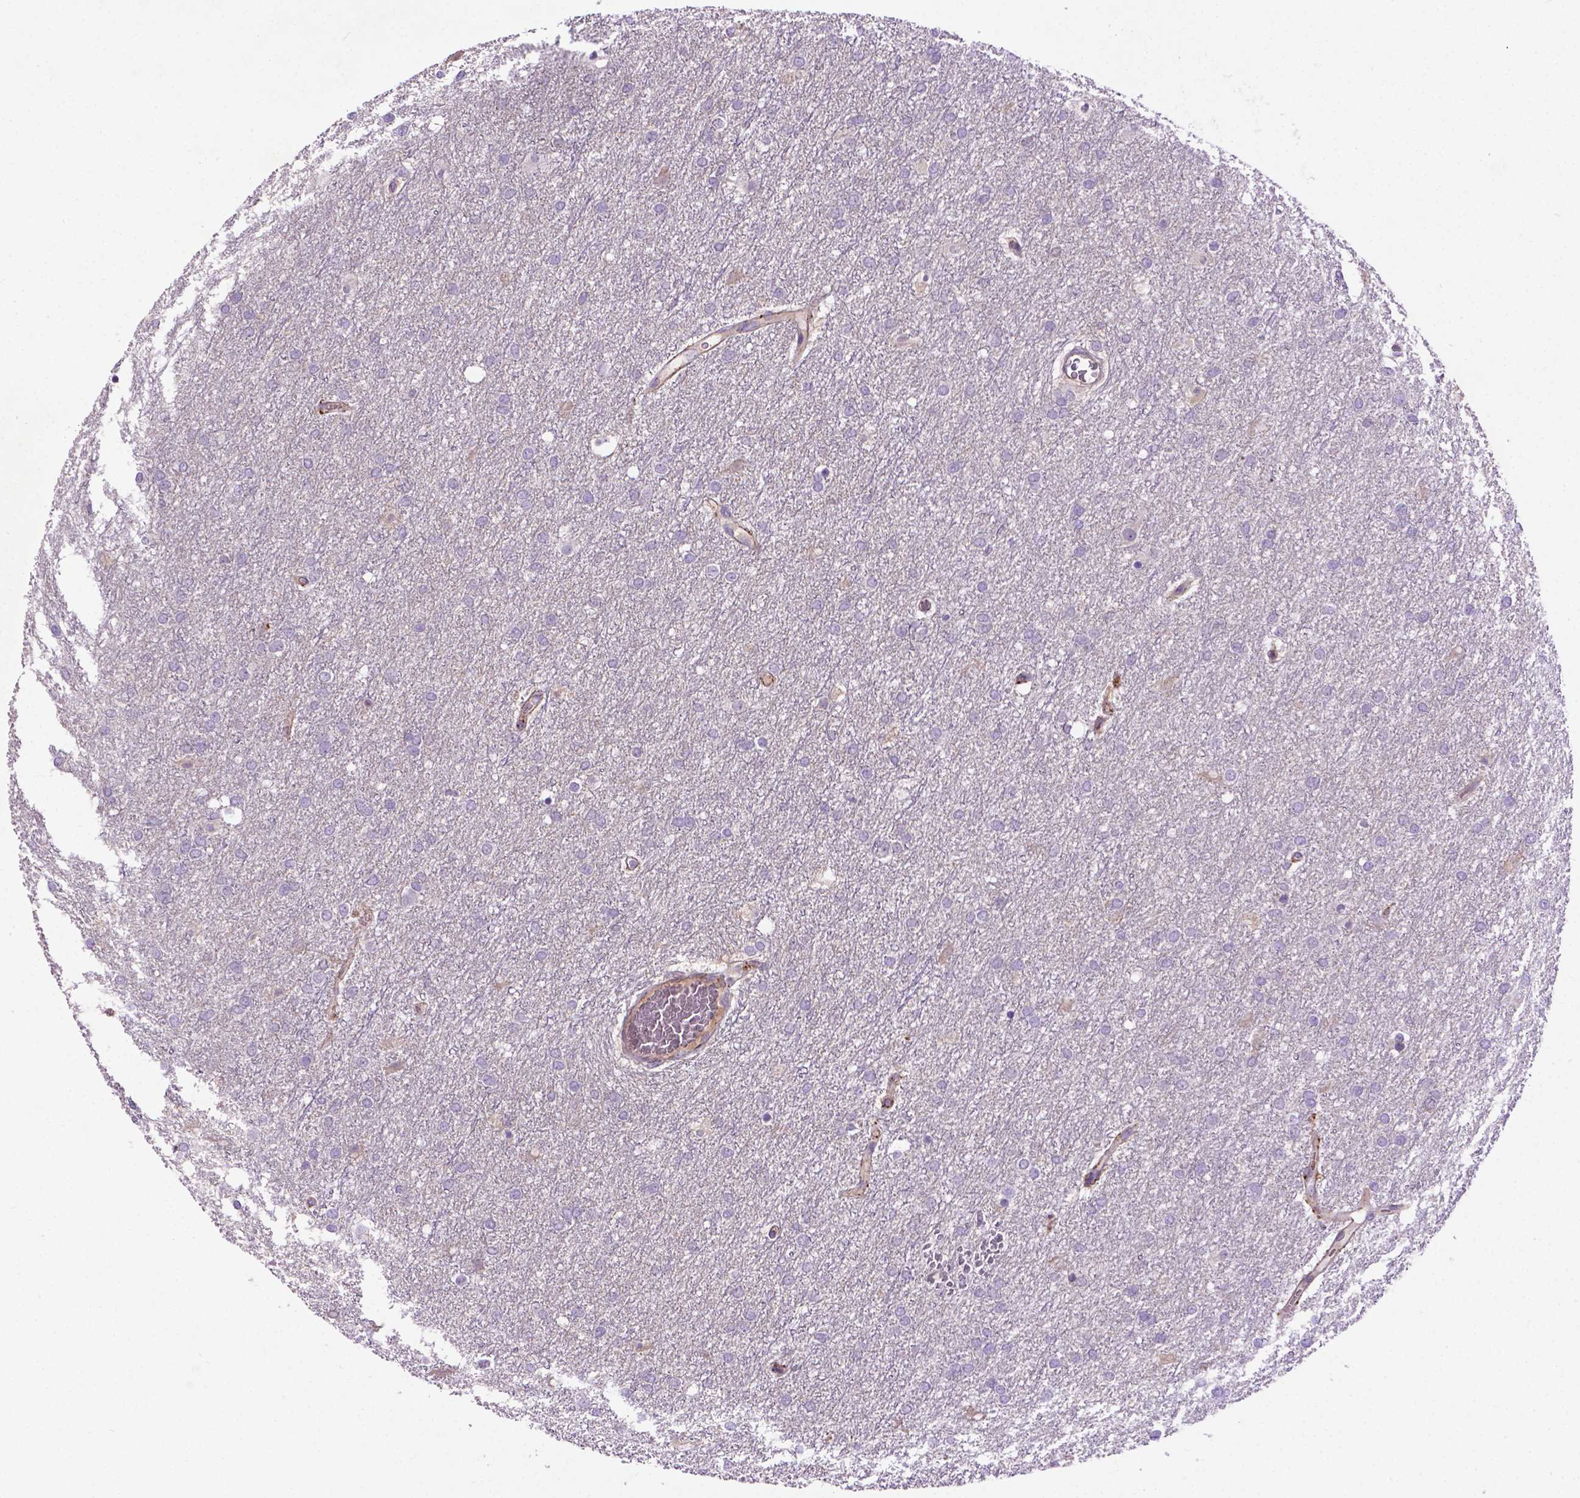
{"staining": {"intensity": "negative", "quantity": "none", "location": "none"}, "tissue": "glioma", "cell_type": "Tumor cells", "image_type": "cancer", "snomed": [{"axis": "morphology", "description": "Glioma, malignant, High grade"}, {"axis": "topography", "description": "Brain"}], "caption": "Micrograph shows no protein expression in tumor cells of glioma tissue. (DAB (3,3'-diaminobenzidine) IHC with hematoxylin counter stain).", "gene": "CCER2", "patient": {"sex": "female", "age": 61}}